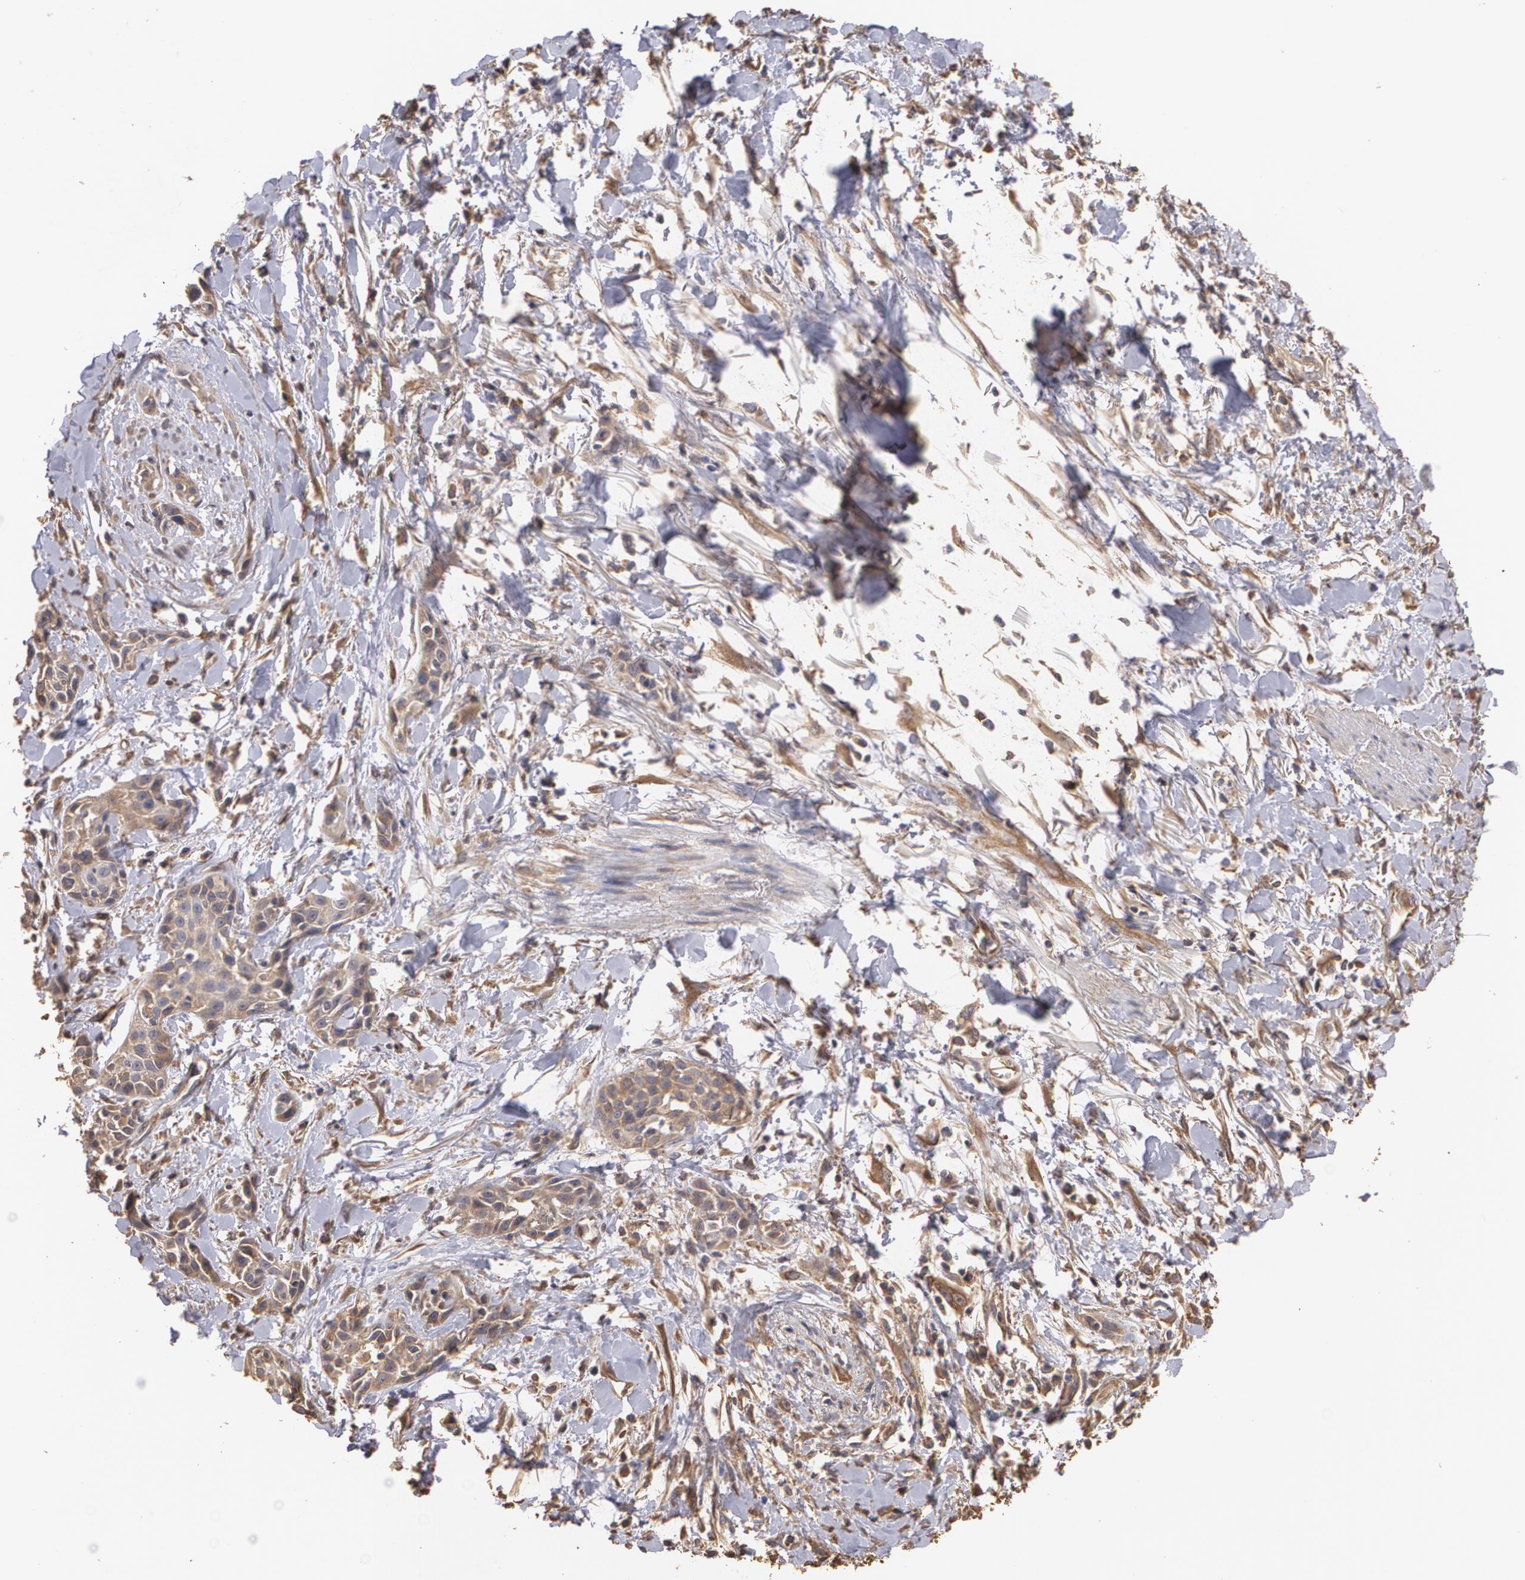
{"staining": {"intensity": "weak", "quantity": ">75%", "location": "cytoplasmic/membranous"}, "tissue": "skin cancer", "cell_type": "Tumor cells", "image_type": "cancer", "snomed": [{"axis": "morphology", "description": "Squamous cell carcinoma, NOS"}, {"axis": "topography", "description": "Skin"}, {"axis": "topography", "description": "Anal"}], "caption": "About >75% of tumor cells in human squamous cell carcinoma (skin) show weak cytoplasmic/membranous protein expression as visualized by brown immunohistochemical staining.", "gene": "PON1", "patient": {"sex": "male", "age": 64}}